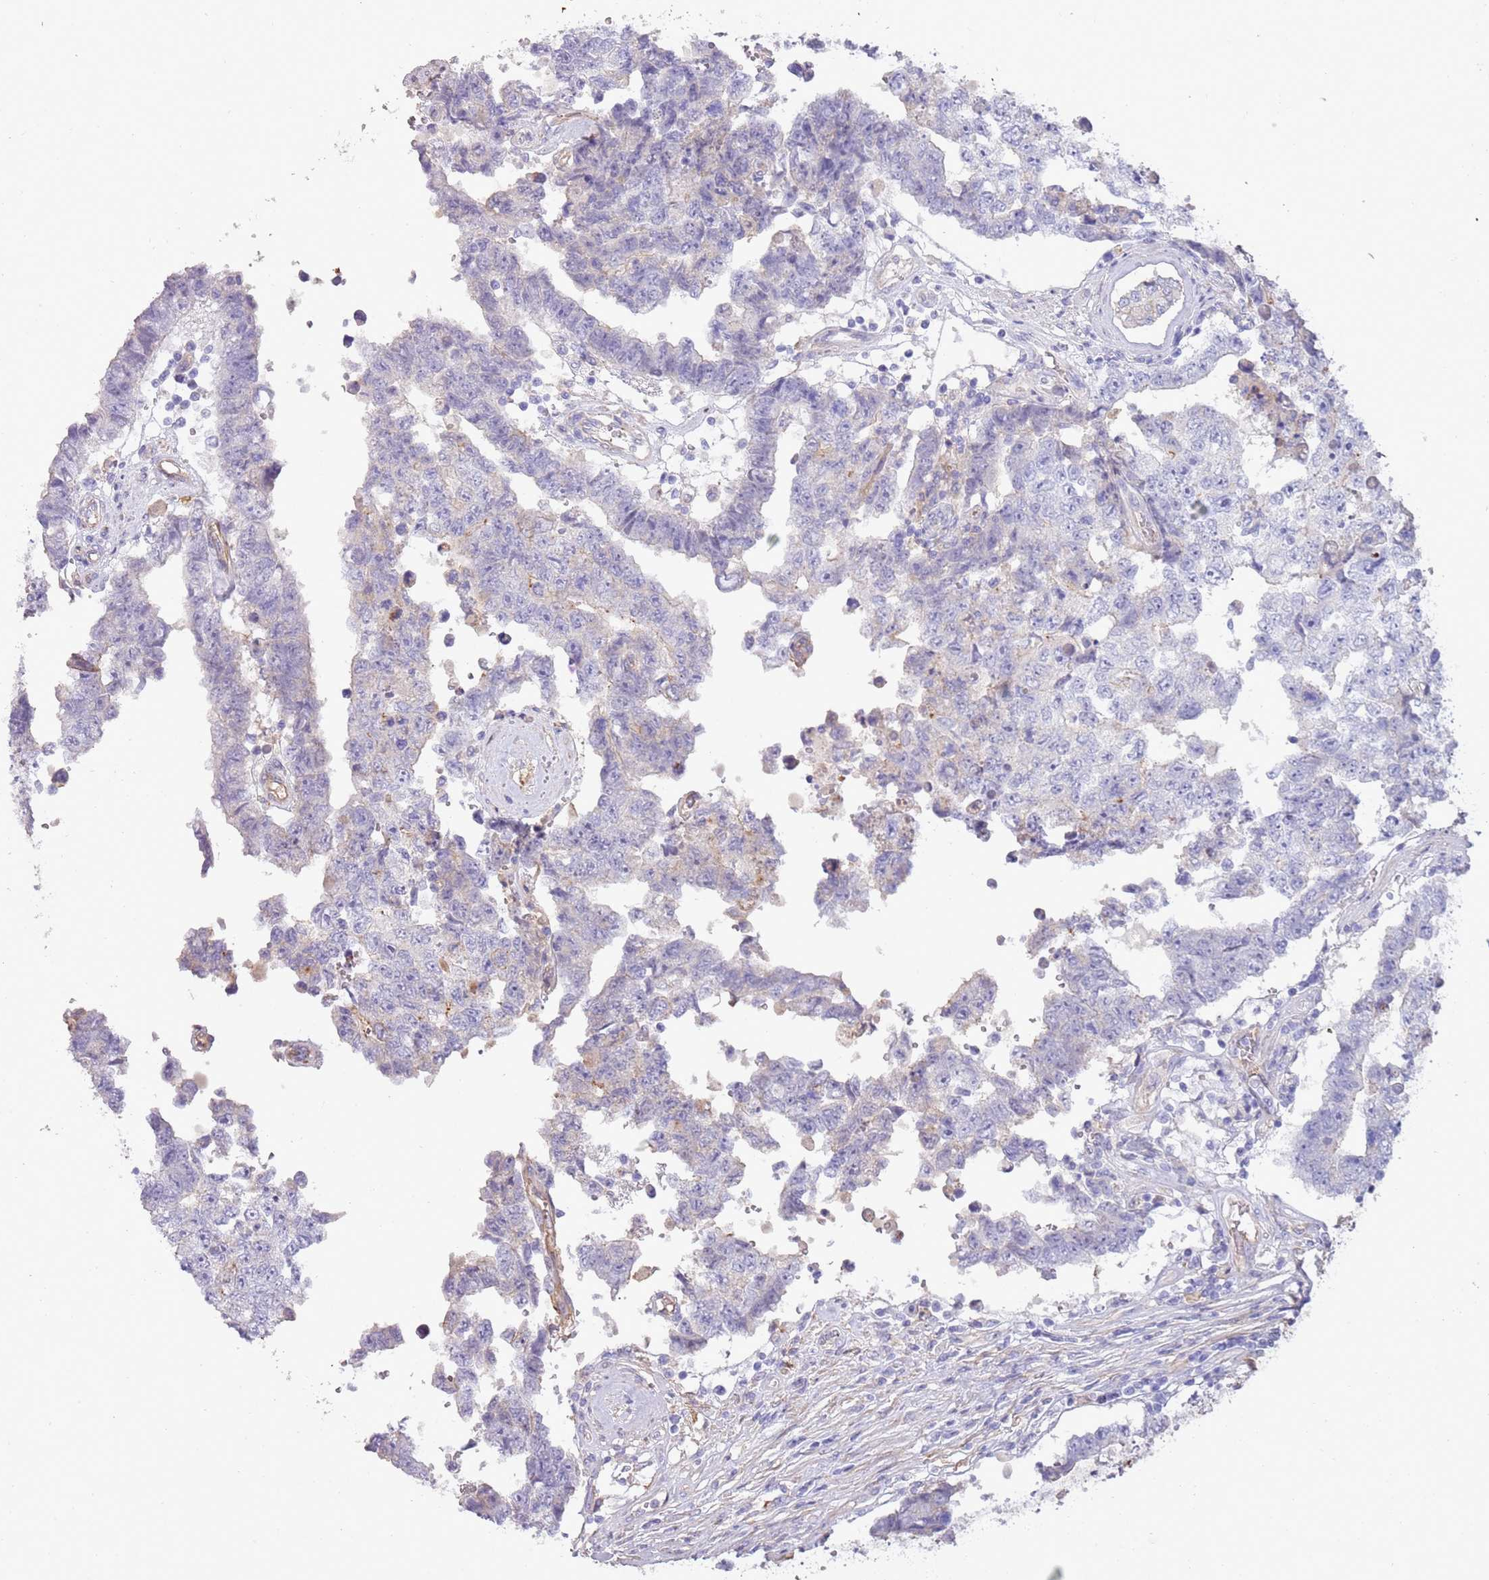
{"staining": {"intensity": "negative", "quantity": "none", "location": "none"}, "tissue": "testis cancer", "cell_type": "Tumor cells", "image_type": "cancer", "snomed": [{"axis": "morphology", "description": "Normal tissue, NOS"}, {"axis": "morphology", "description": "Carcinoma, Embryonal, NOS"}, {"axis": "topography", "description": "Testis"}, {"axis": "topography", "description": "Epididymis"}], "caption": "The immunohistochemistry (IHC) image has no significant expression in tumor cells of testis embryonal carcinoma tissue.", "gene": "NBPF3", "patient": {"sex": "male", "age": 25}}